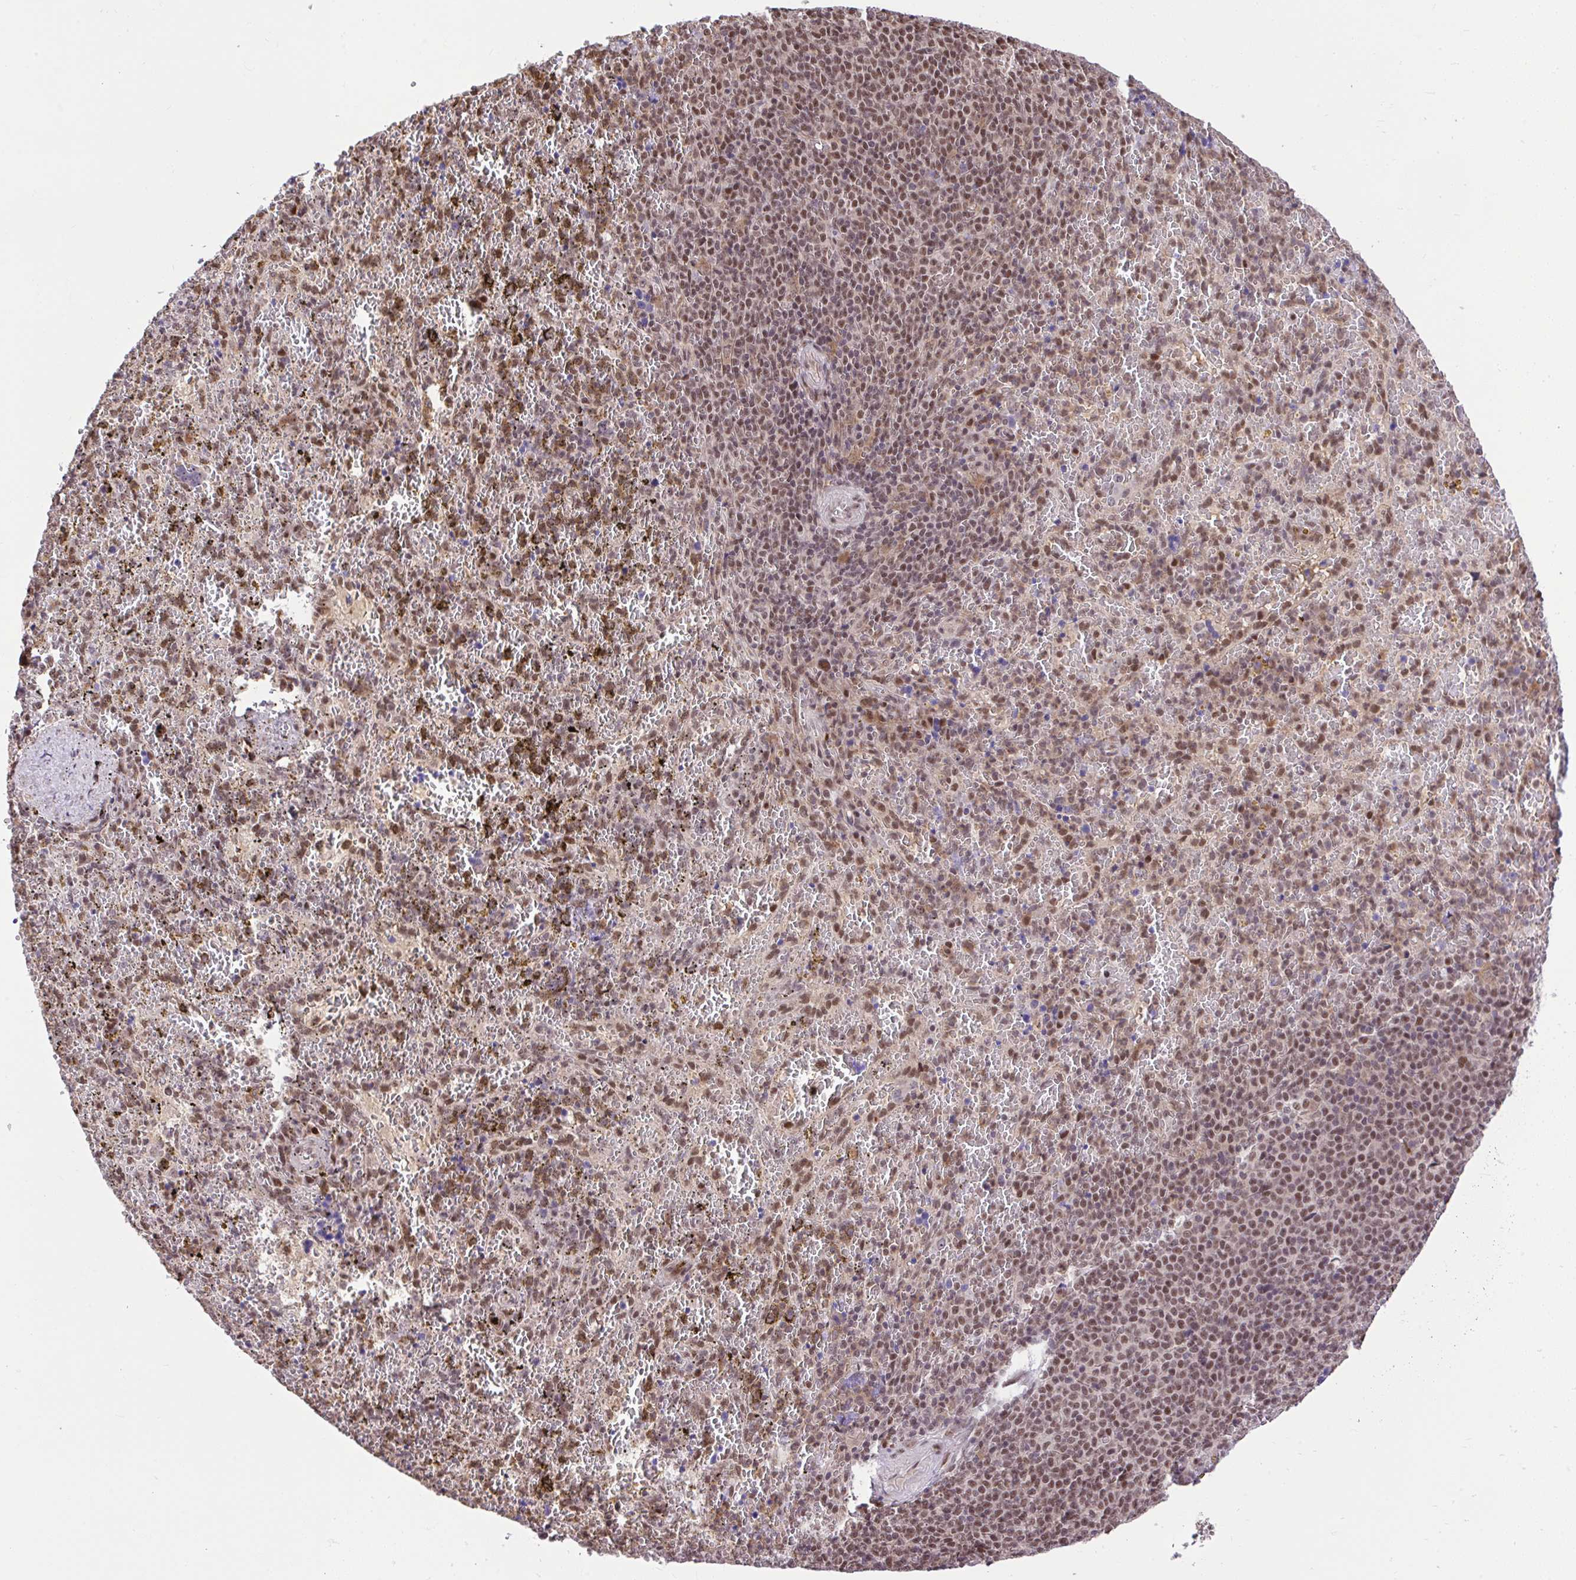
{"staining": {"intensity": "moderate", "quantity": ">75%", "location": "nuclear"}, "tissue": "spleen", "cell_type": "Cells in red pulp", "image_type": "normal", "snomed": [{"axis": "morphology", "description": "Normal tissue, NOS"}, {"axis": "topography", "description": "Spleen"}], "caption": "Cells in red pulp show medium levels of moderate nuclear expression in about >75% of cells in unremarkable spleen. The protein of interest is shown in brown color, while the nuclei are stained blue.", "gene": "GLIS3", "patient": {"sex": "female", "age": 50}}